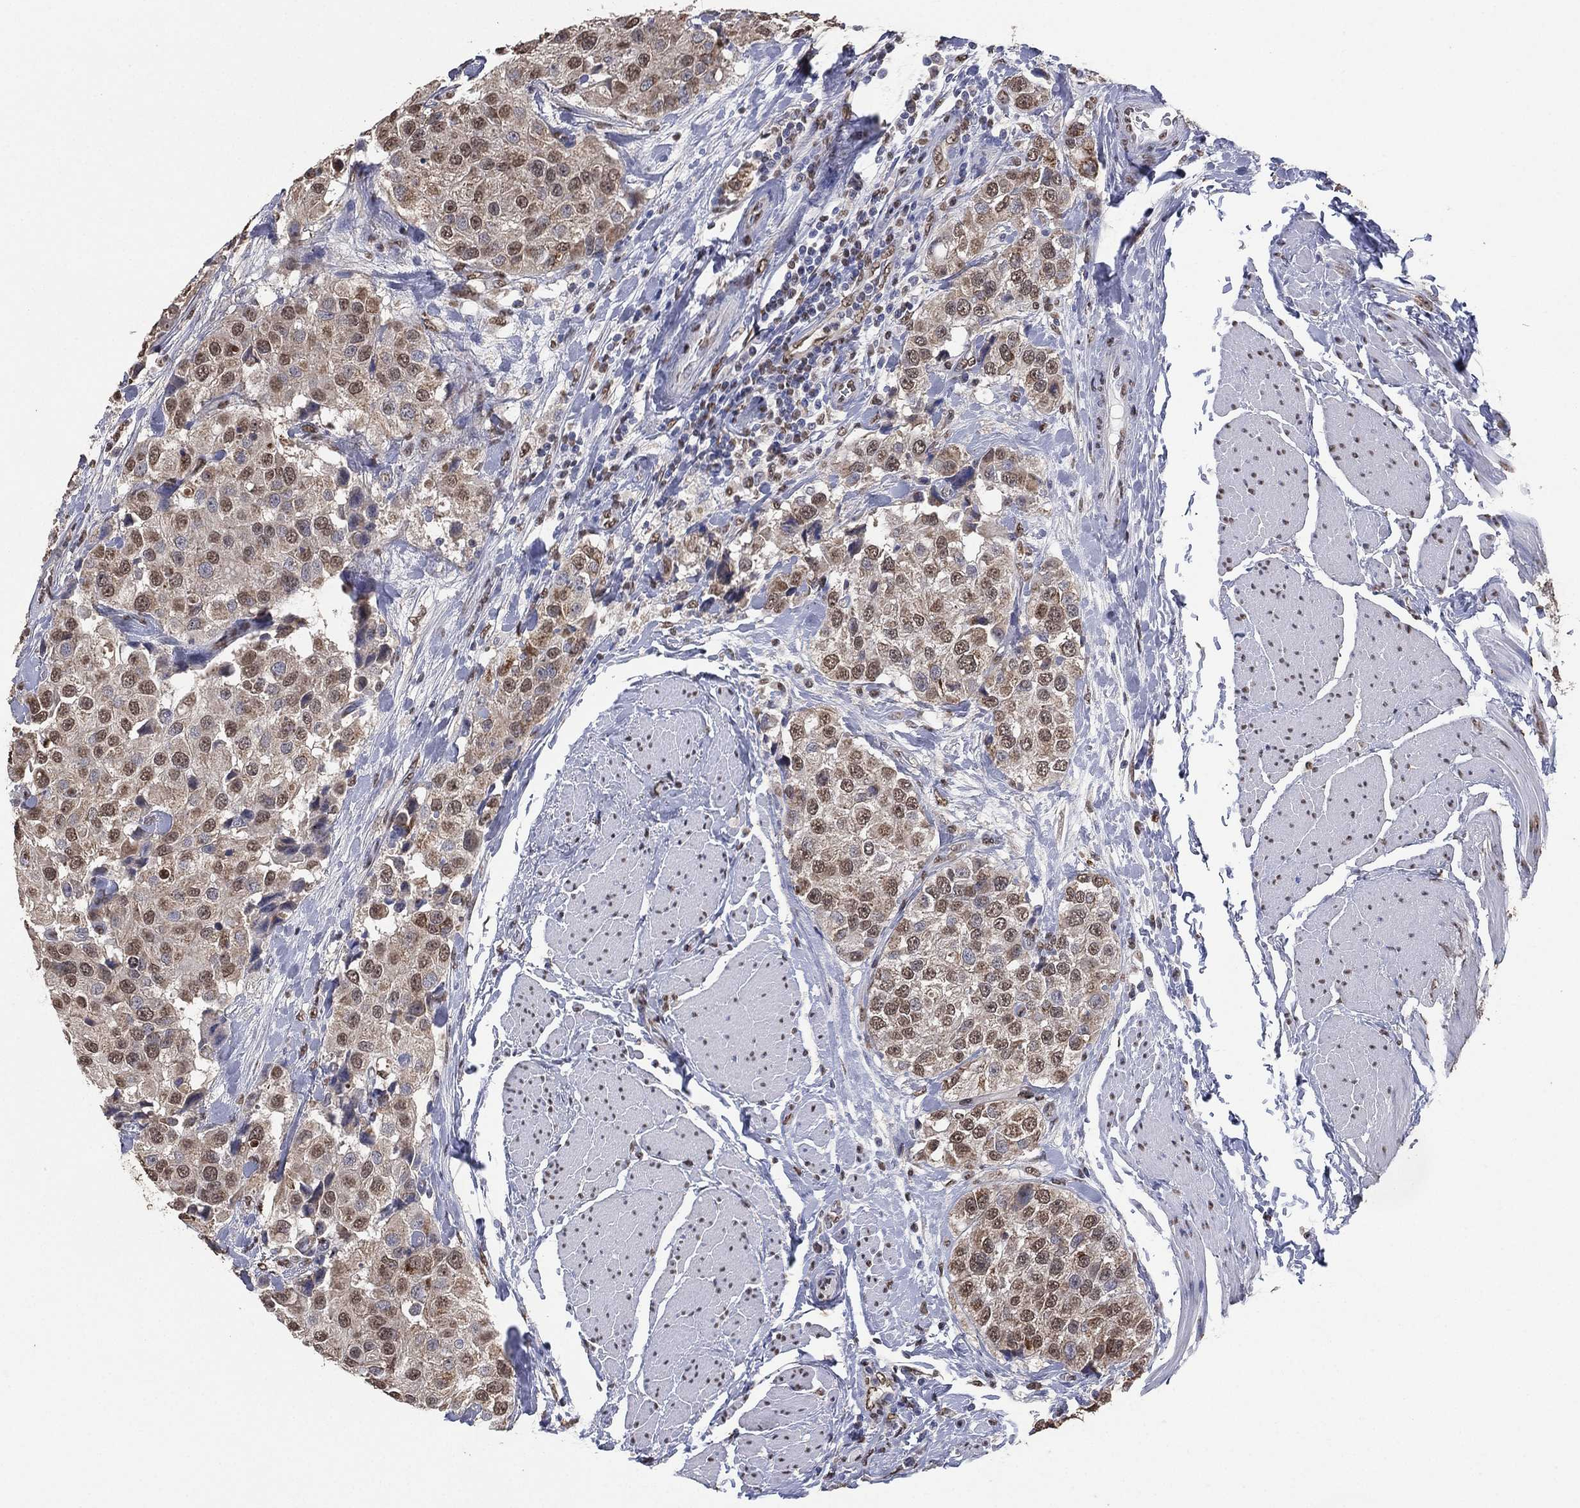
{"staining": {"intensity": "moderate", "quantity": "25%-75%", "location": "cytoplasmic/membranous,nuclear"}, "tissue": "urothelial cancer", "cell_type": "Tumor cells", "image_type": "cancer", "snomed": [{"axis": "morphology", "description": "Urothelial carcinoma, High grade"}, {"axis": "topography", "description": "Urinary bladder"}], "caption": "This histopathology image shows urothelial cancer stained with immunohistochemistry (IHC) to label a protein in brown. The cytoplasmic/membranous and nuclear of tumor cells show moderate positivity for the protein. Nuclei are counter-stained blue.", "gene": "ALDH7A1", "patient": {"sex": "female", "age": 64}}